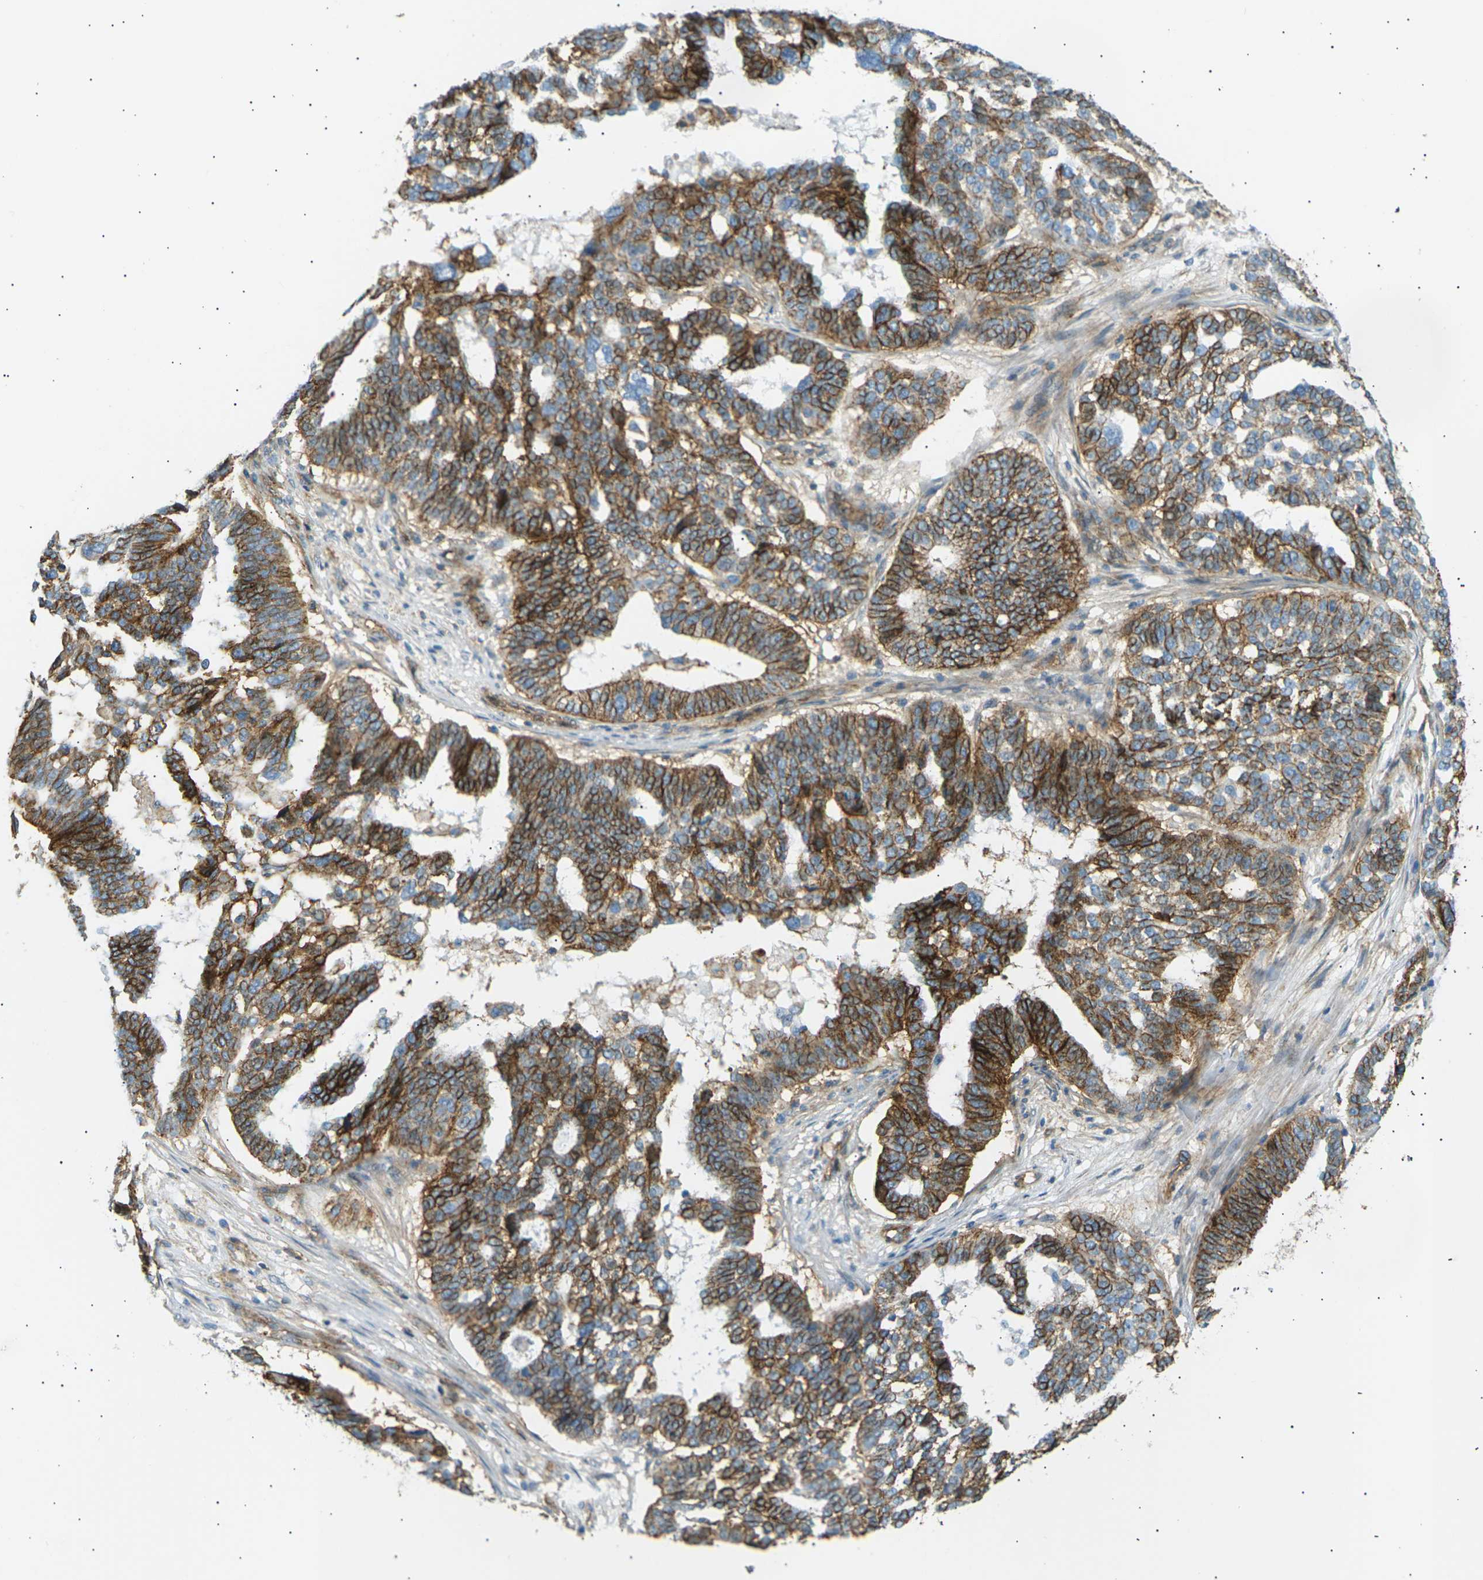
{"staining": {"intensity": "strong", "quantity": ">75%", "location": "cytoplasmic/membranous"}, "tissue": "ovarian cancer", "cell_type": "Tumor cells", "image_type": "cancer", "snomed": [{"axis": "morphology", "description": "Cystadenocarcinoma, serous, NOS"}, {"axis": "topography", "description": "Ovary"}], "caption": "This histopathology image reveals immunohistochemistry (IHC) staining of ovarian cancer (serous cystadenocarcinoma), with high strong cytoplasmic/membranous staining in about >75% of tumor cells.", "gene": "ATP2B4", "patient": {"sex": "female", "age": 59}}